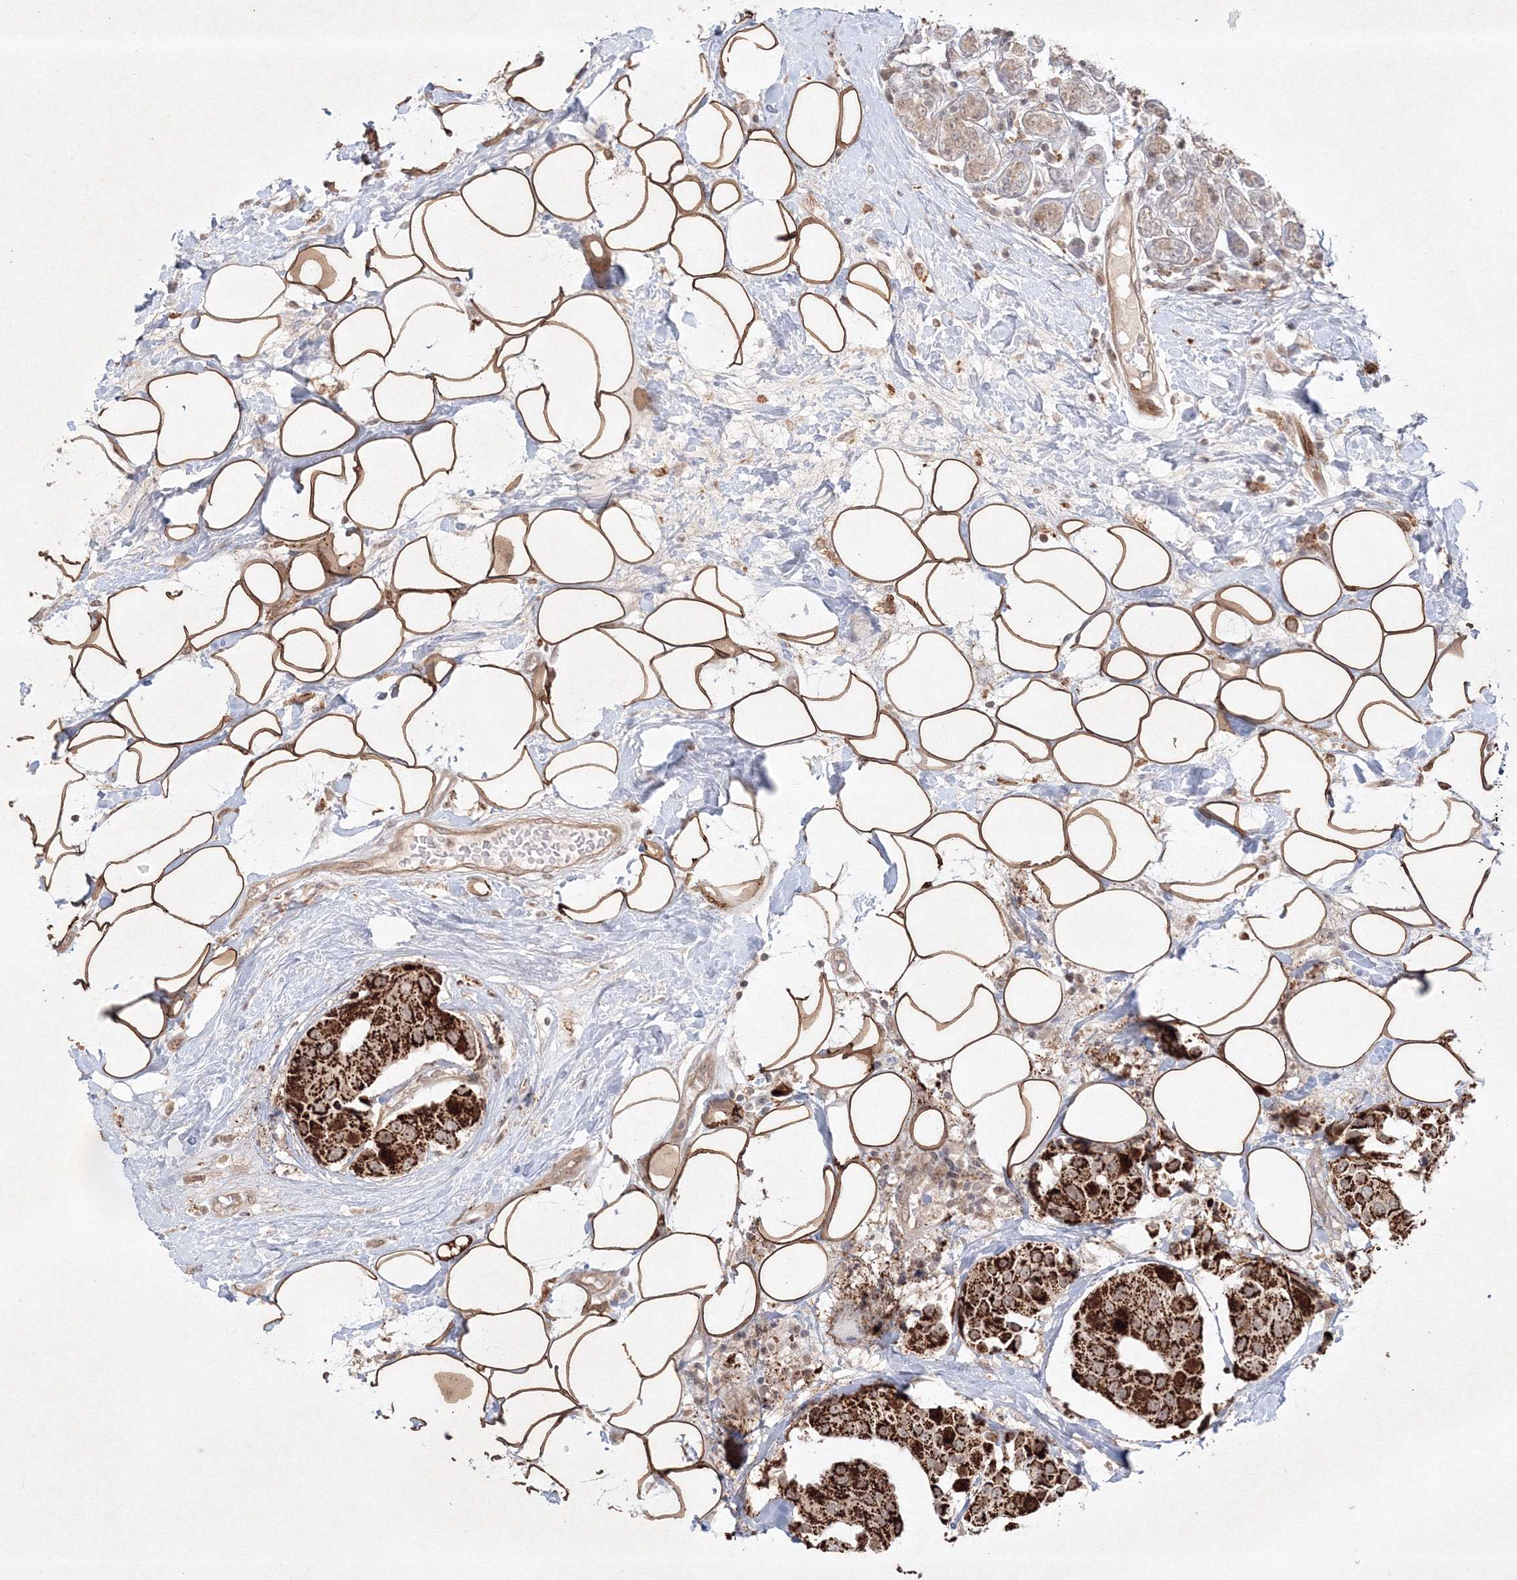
{"staining": {"intensity": "strong", "quantity": ">75%", "location": "cytoplasmic/membranous"}, "tissue": "breast cancer", "cell_type": "Tumor cells", "image_type": "cancer", "snomed": [{"axis": "morphology", "description": "Normal tissue, NOS"}, {"axis": "morphology", "description": "Duct carcinoma"}, {"axis": "topography", "description": "Breast"}], "caption": "This is a micrograph of immunohistochemistry staining of infiltrating ductal carcinoma (breast), which shows strong positivity in the cytoplasmic/membranous of tumor cells.", "gene": "KIF20A", "patient": {"sex": "female", "age": 39}}